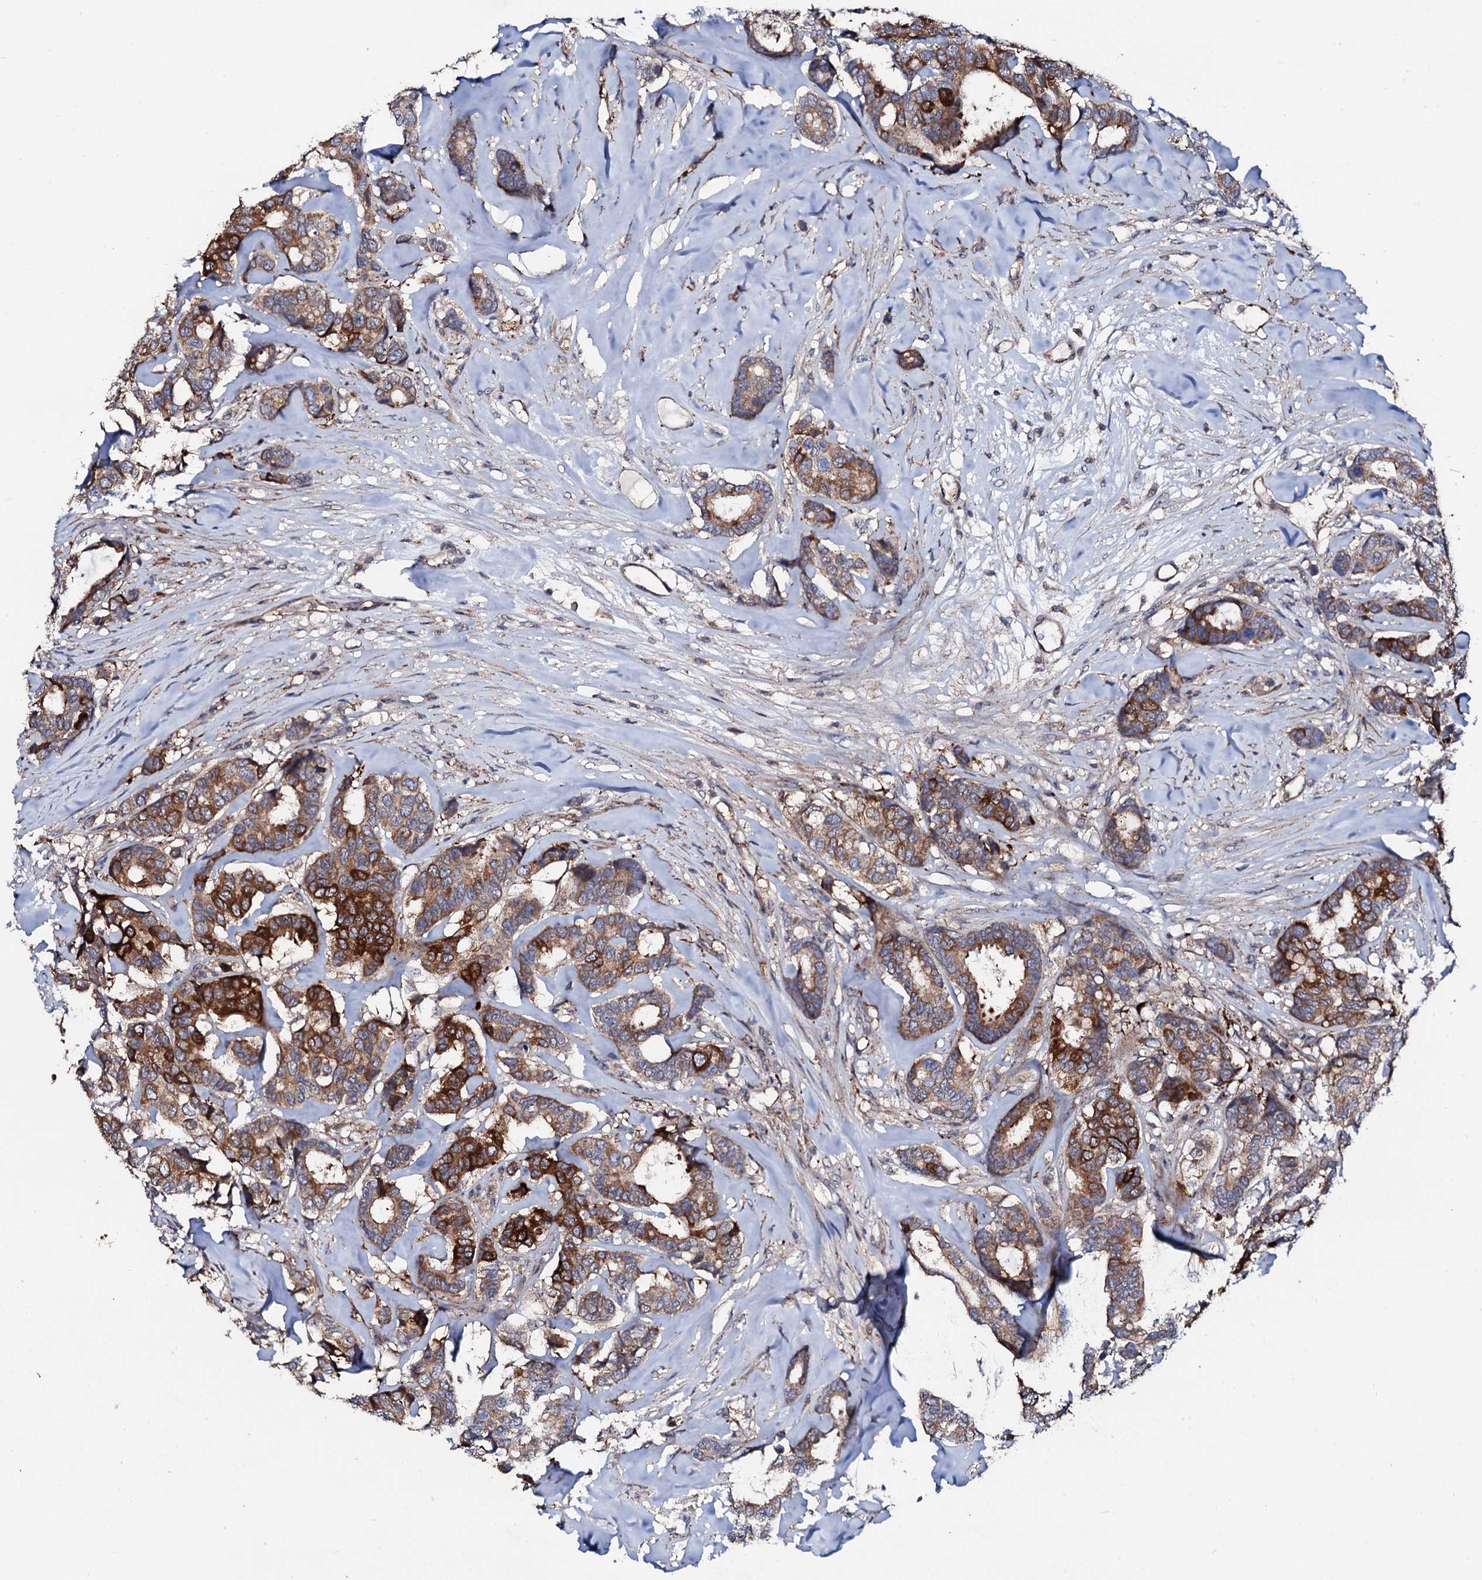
{"staining": {"intensity": "strong", "quantity": ">75%", "location": "cytoplasmic/membranous"}, "tissue": "breast cancer", "cell_type": "Tumor cells", "image_type": "cancer", "snomed": [{"axis": "morphology", "description": "Duct carcinoma"}, {"axis": "topography", "description": "Breast"}], "caption": "Immunohistochemistry (IHC) (DAB) staining of breast invasive ductal carcinoma demonstrates strong cytoplasmic/membranous protein staining in approximately >75% of tumor cells.", "gene": "GTPBP4", "patient": {"sex": "female", "age": 87}}